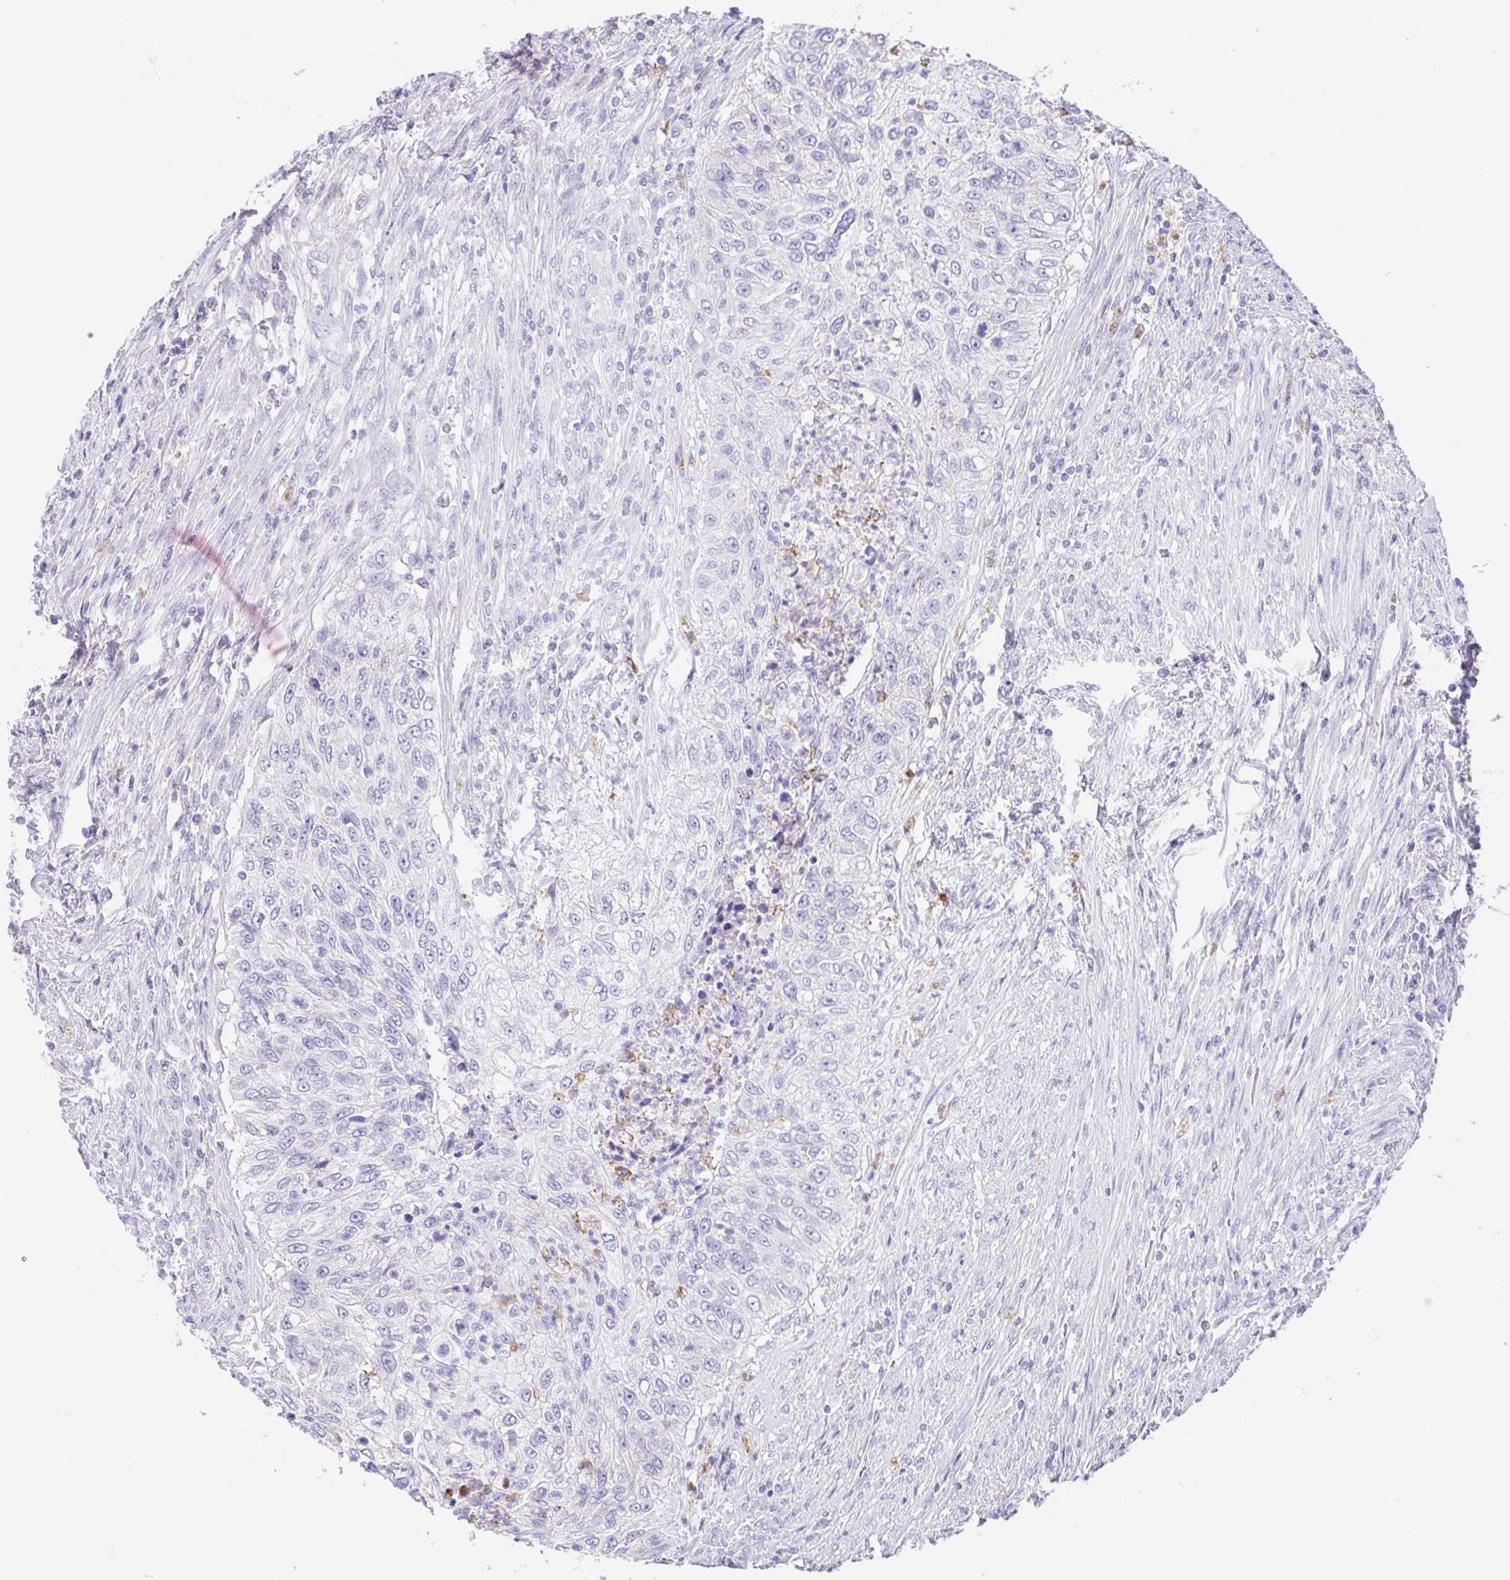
{"staining": {"intensity": "negative", "quantity": "none", "location": "none"}, "tissue": "urothelial cancer", "cell_type": "Tumor cells", "image_type": "cancer", "snomed": [{"axis": "morphology", "description": "Urothelial carcinoma, High grade"}, {"axis": "topography", "description": "Urinary bladder"}], "caption": "Immunohistochemistry photomicrograph of neoplastic tissue: urothelial cancer stained with DAB reveals no significant protein positivity in tumor cells.", "gene": "ARPP21", "patient": {"sex": "female", "age": 60}}